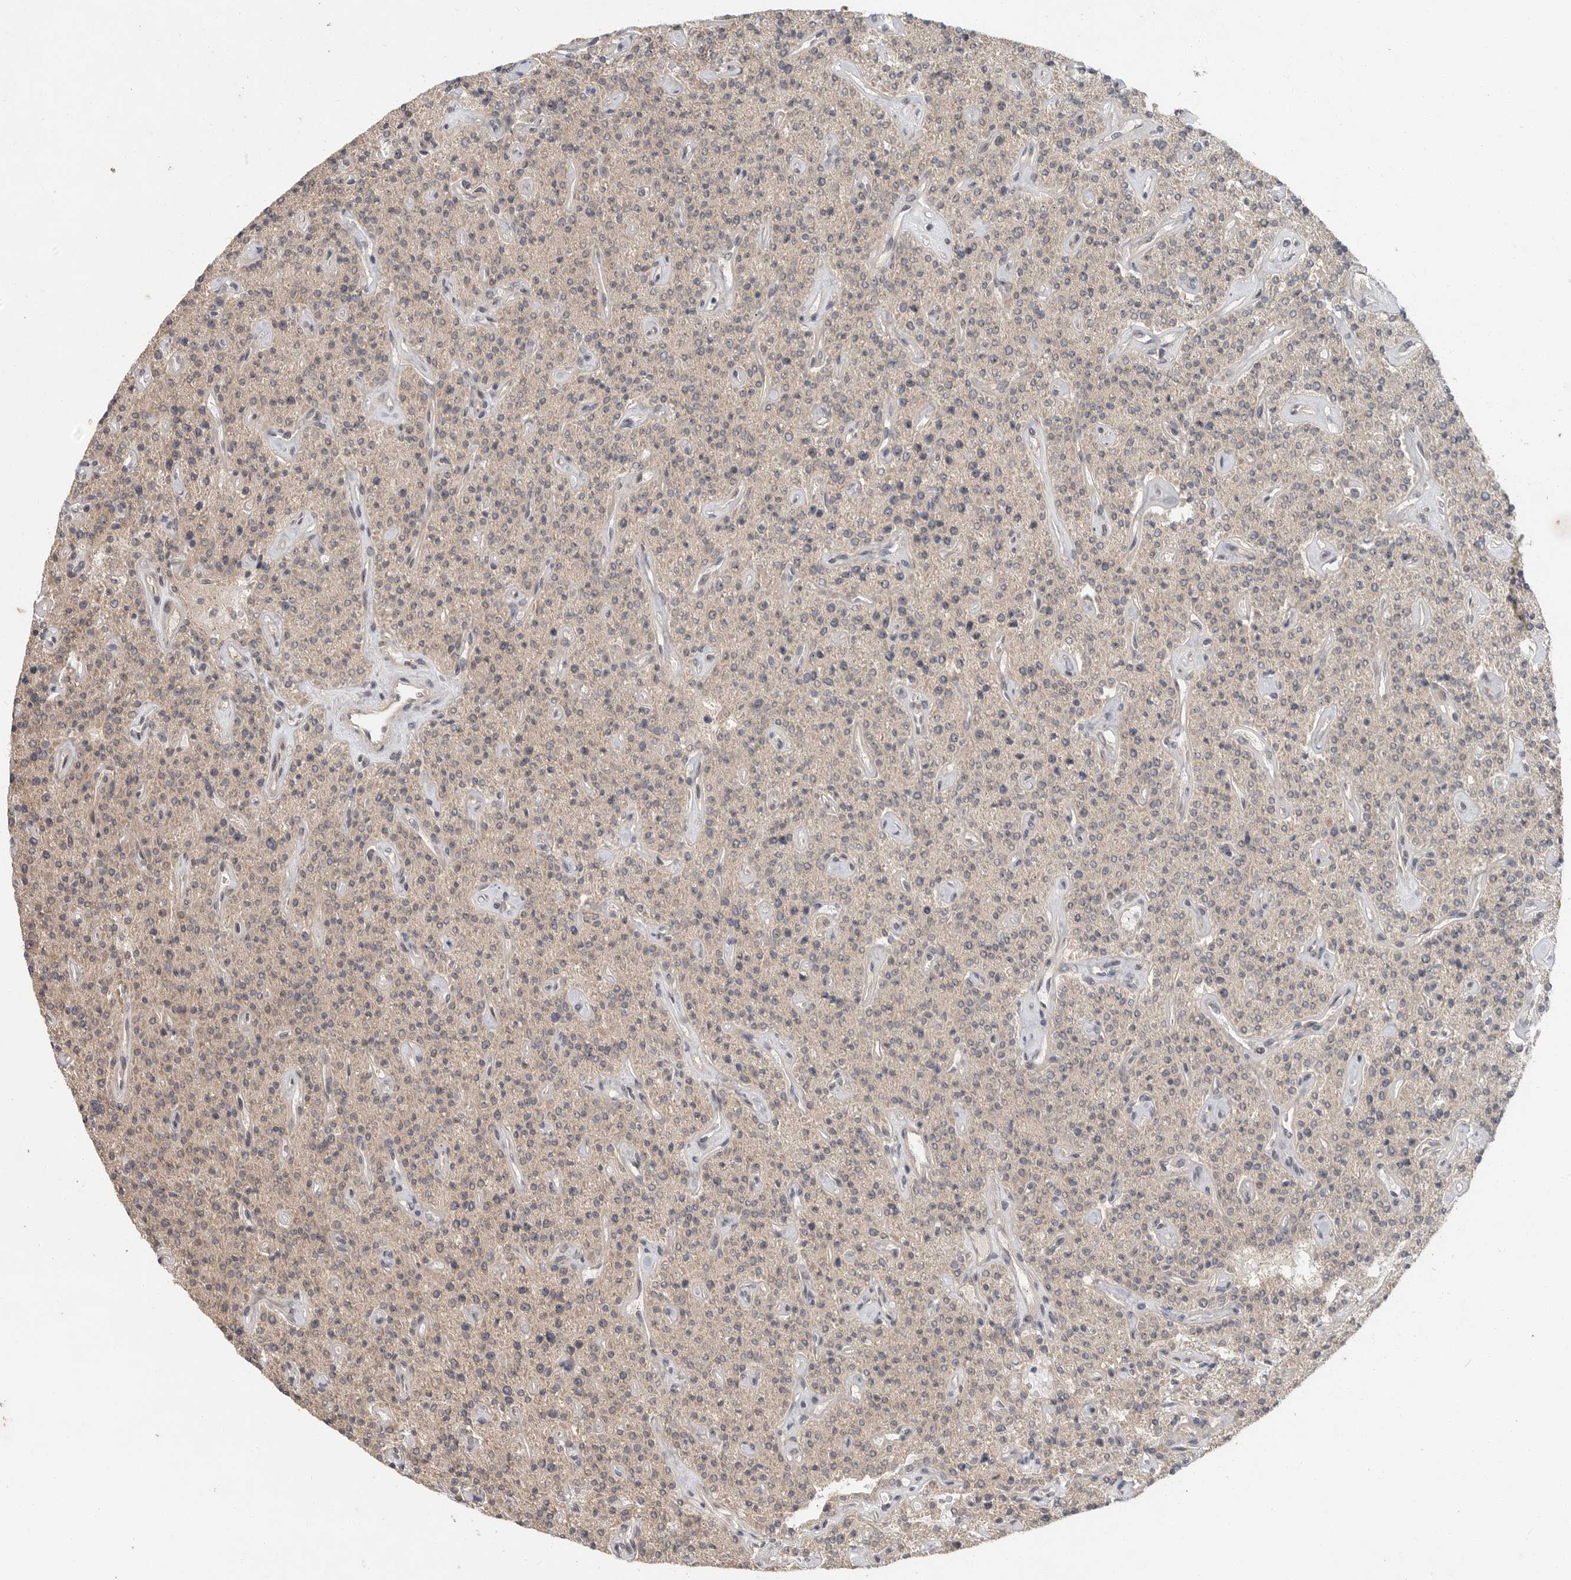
{"staining": {"intensity": "moderate", "quantity": "25%-75%", "location": "cytoplasmic/membranous"}, "tissue": "parathyroid gland", "cell_type": "Glandular cells", "image_type": "normal", "snomed": [{"axis": "morphology", "description": "Normal tissue, NOS"}, {"axis": "topography", "description": "Parathyroid gland"}], "caption": "Glandular cells exhibit moderate cytoplasmic/membranous staining in about 25%-75% of cells in unremarkable parathyroid gland.", "gene": "OSBPL9", "patient": {"sex": "male", "age": 46}}